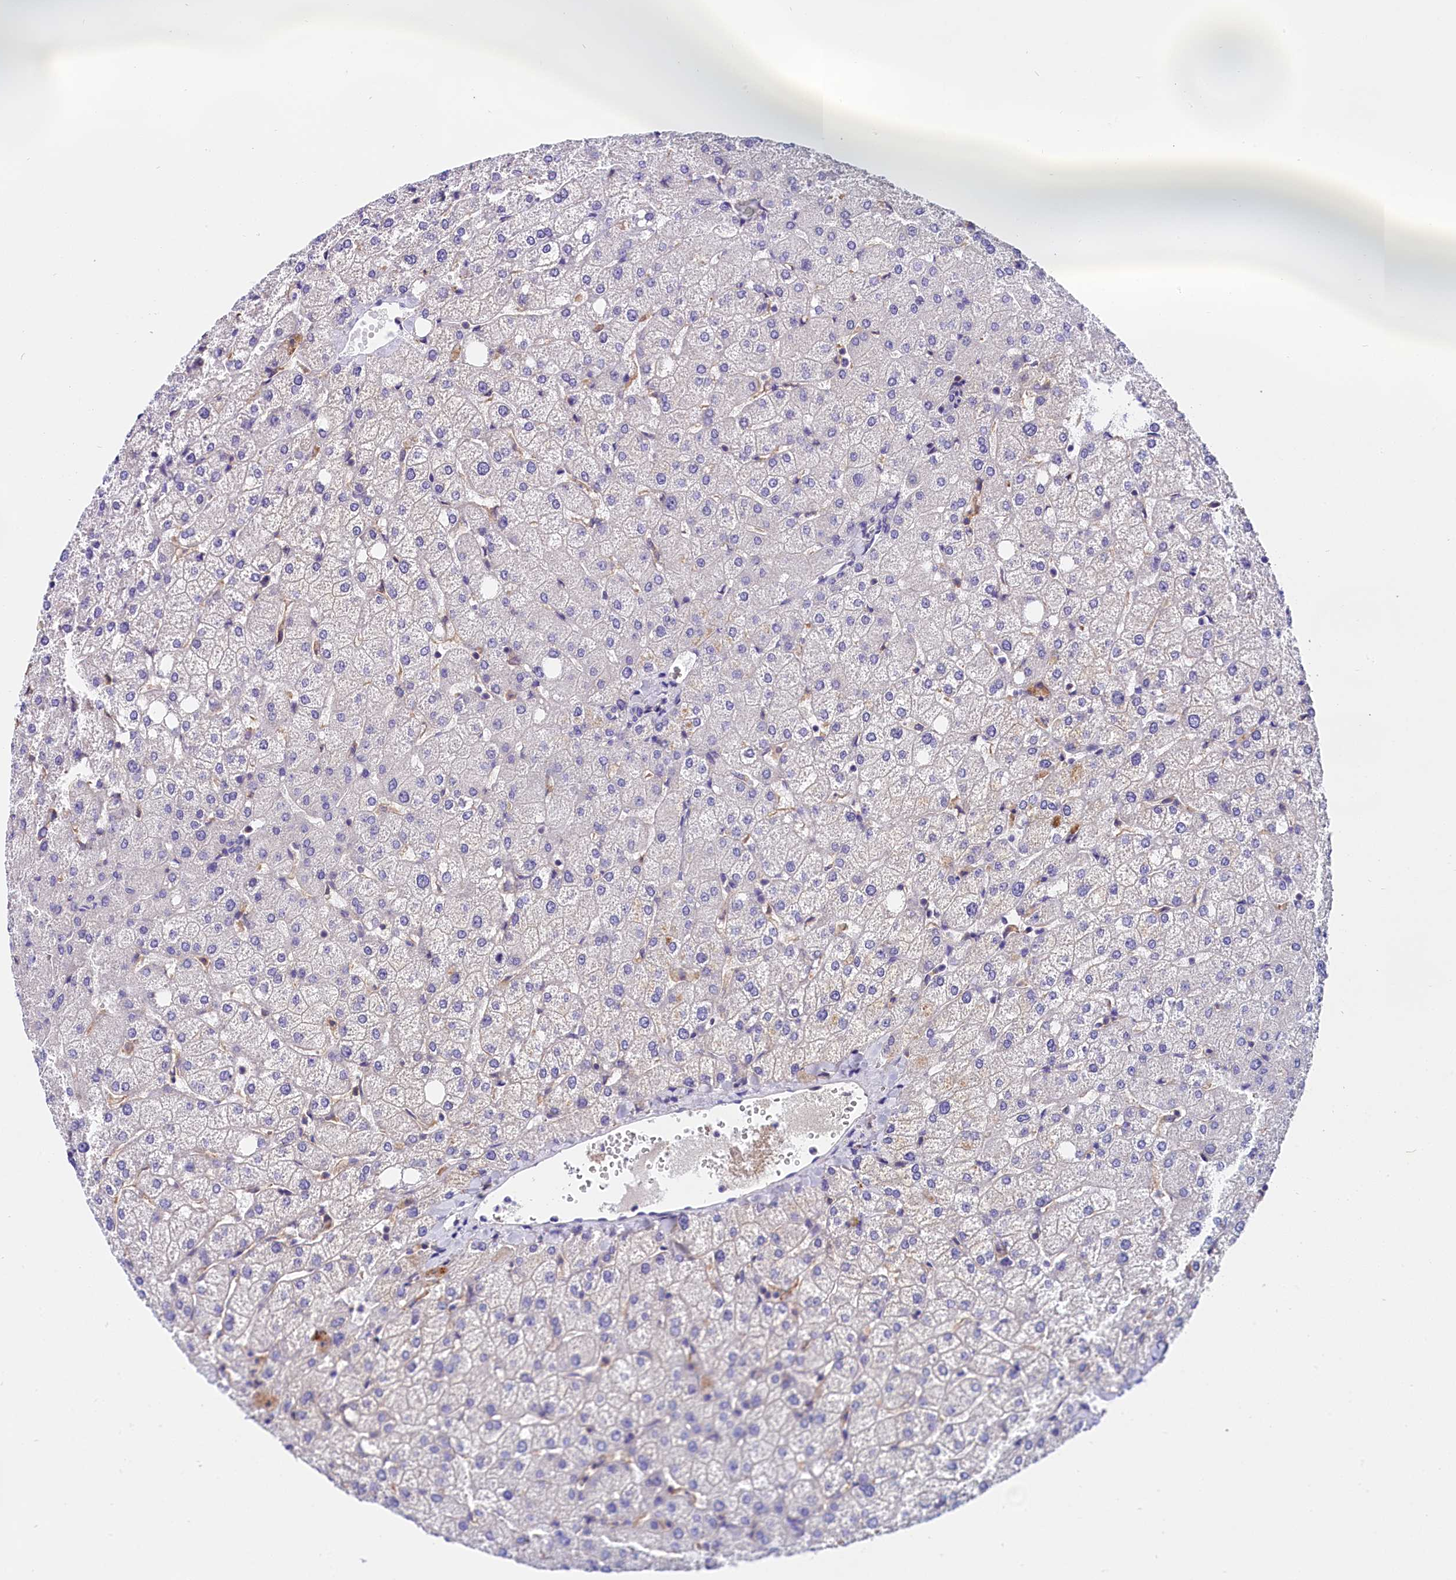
{"staining": {"intensity": "negative", "quantity": "none", "location": "none"}, "tissue": "liver", "cell_type": "Cholangiocytes", "image_type": "normal", "snomed": [{"axis": "morphology", "description": "Normal tissue, NOS"}, {"axis": "topography", "description": "Liver"}], "caption": "Immunohistochemical staining of benign liver exhibits no significant expression in cholangiocytes.", "gene": "OAS3", "patient": {"sex": "female", "age": 54}}